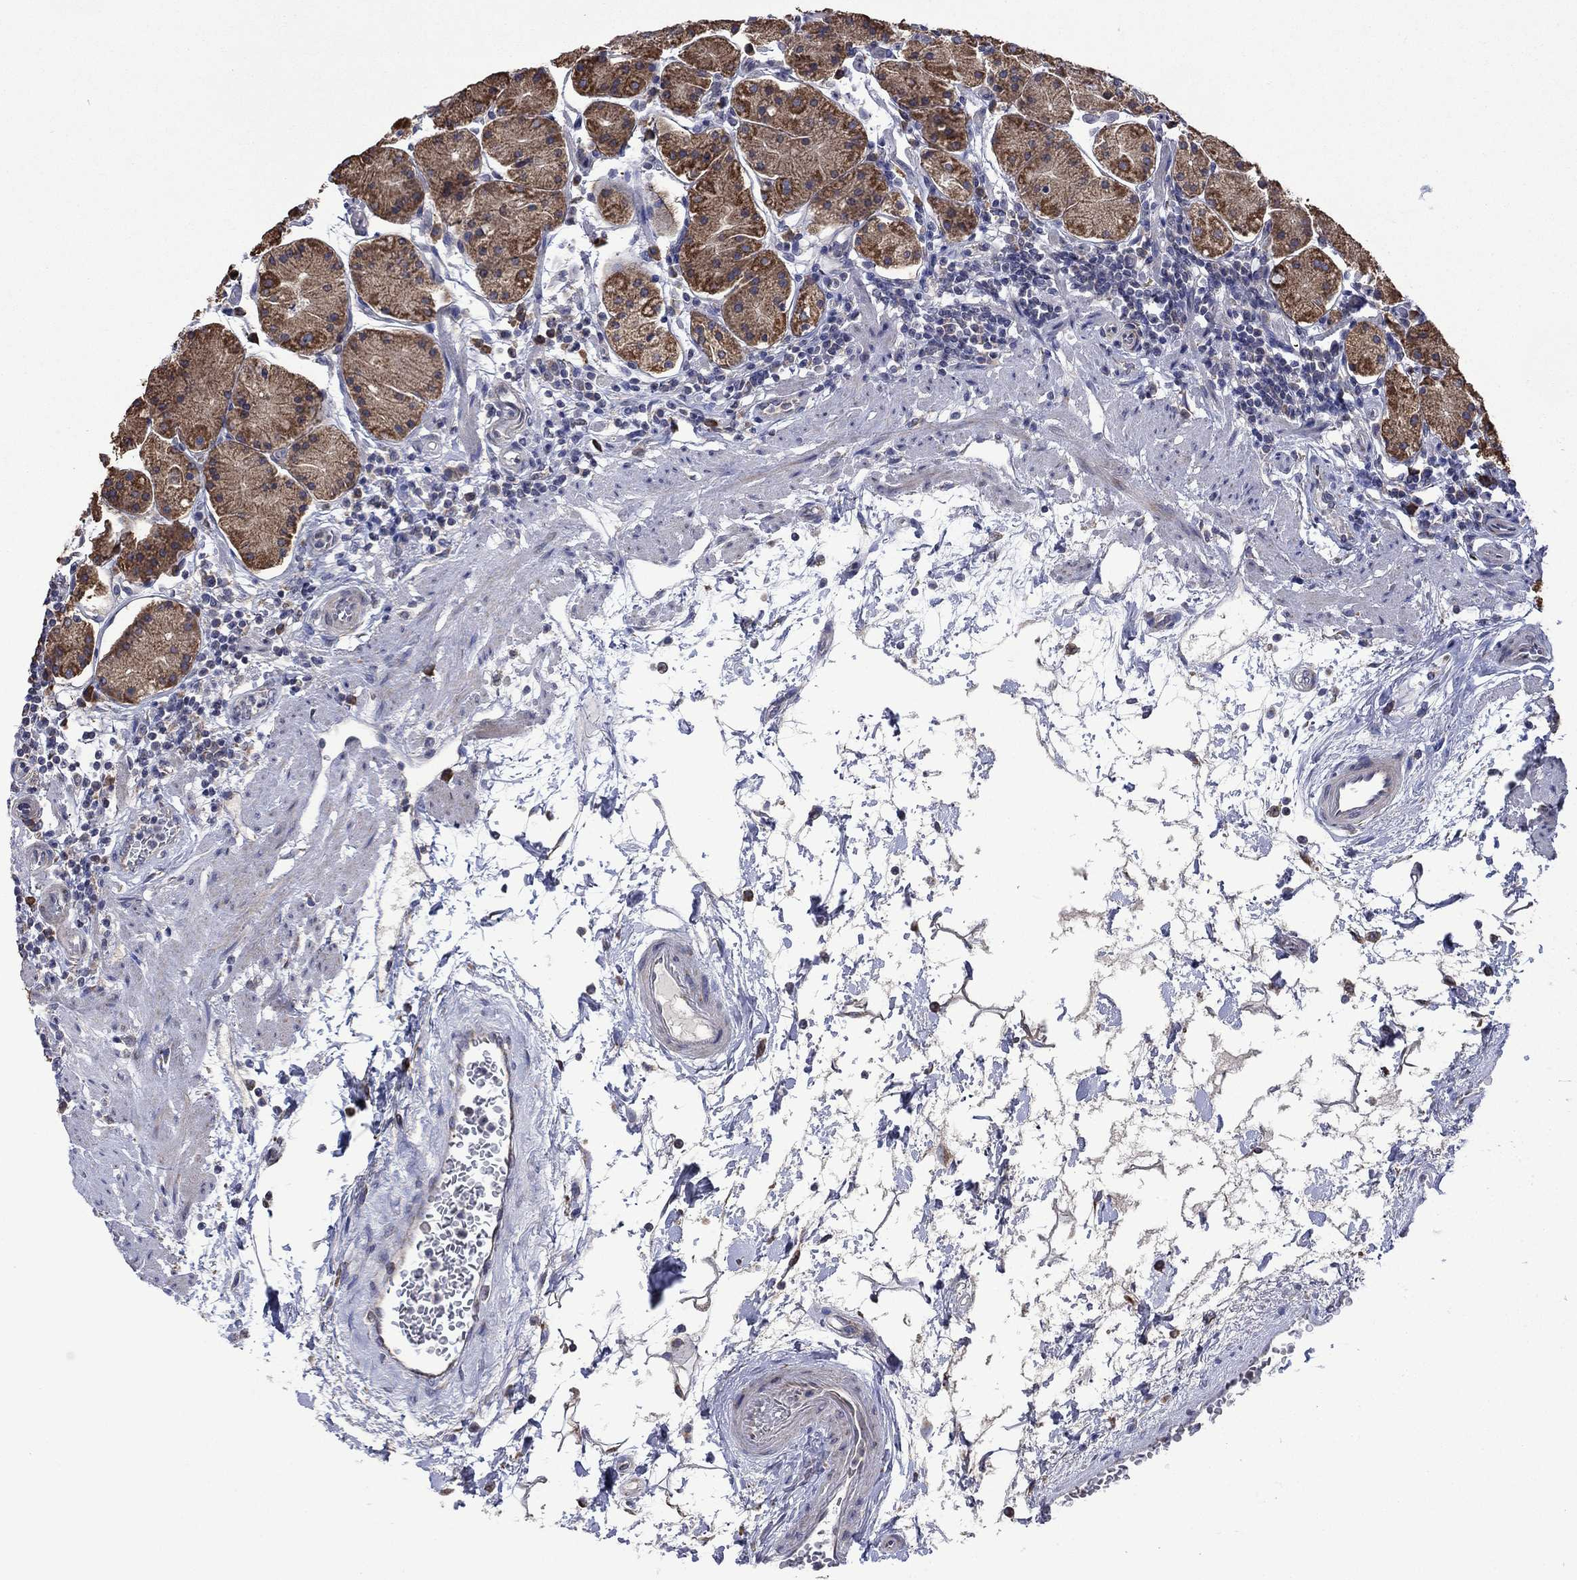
{"staining": {"intensity": "strong", "quantity": "25%-75%", "location": "cytoplasmic/membranous"}, "tissue": "stomach", "cell_type": "Glandular cells", "image_type": "normal", "snomed": [{"axis": "morphology", "description": "Normal tissue, NOS"}, {"axis": "topography", "description": "Stomach"}], "caption": "Protein staining of benign stomach reveals strong cytoplasmic/membranous expression in about 25%-75% of glandular cells. Using DAB (3,3'-diaminobenzidine) (brown) and hematoxylin (blue) stains, captured at high magnification using brightfield microscopy.", "gene": "FURIN", "patient": {"sex": "male", "age": 54}}